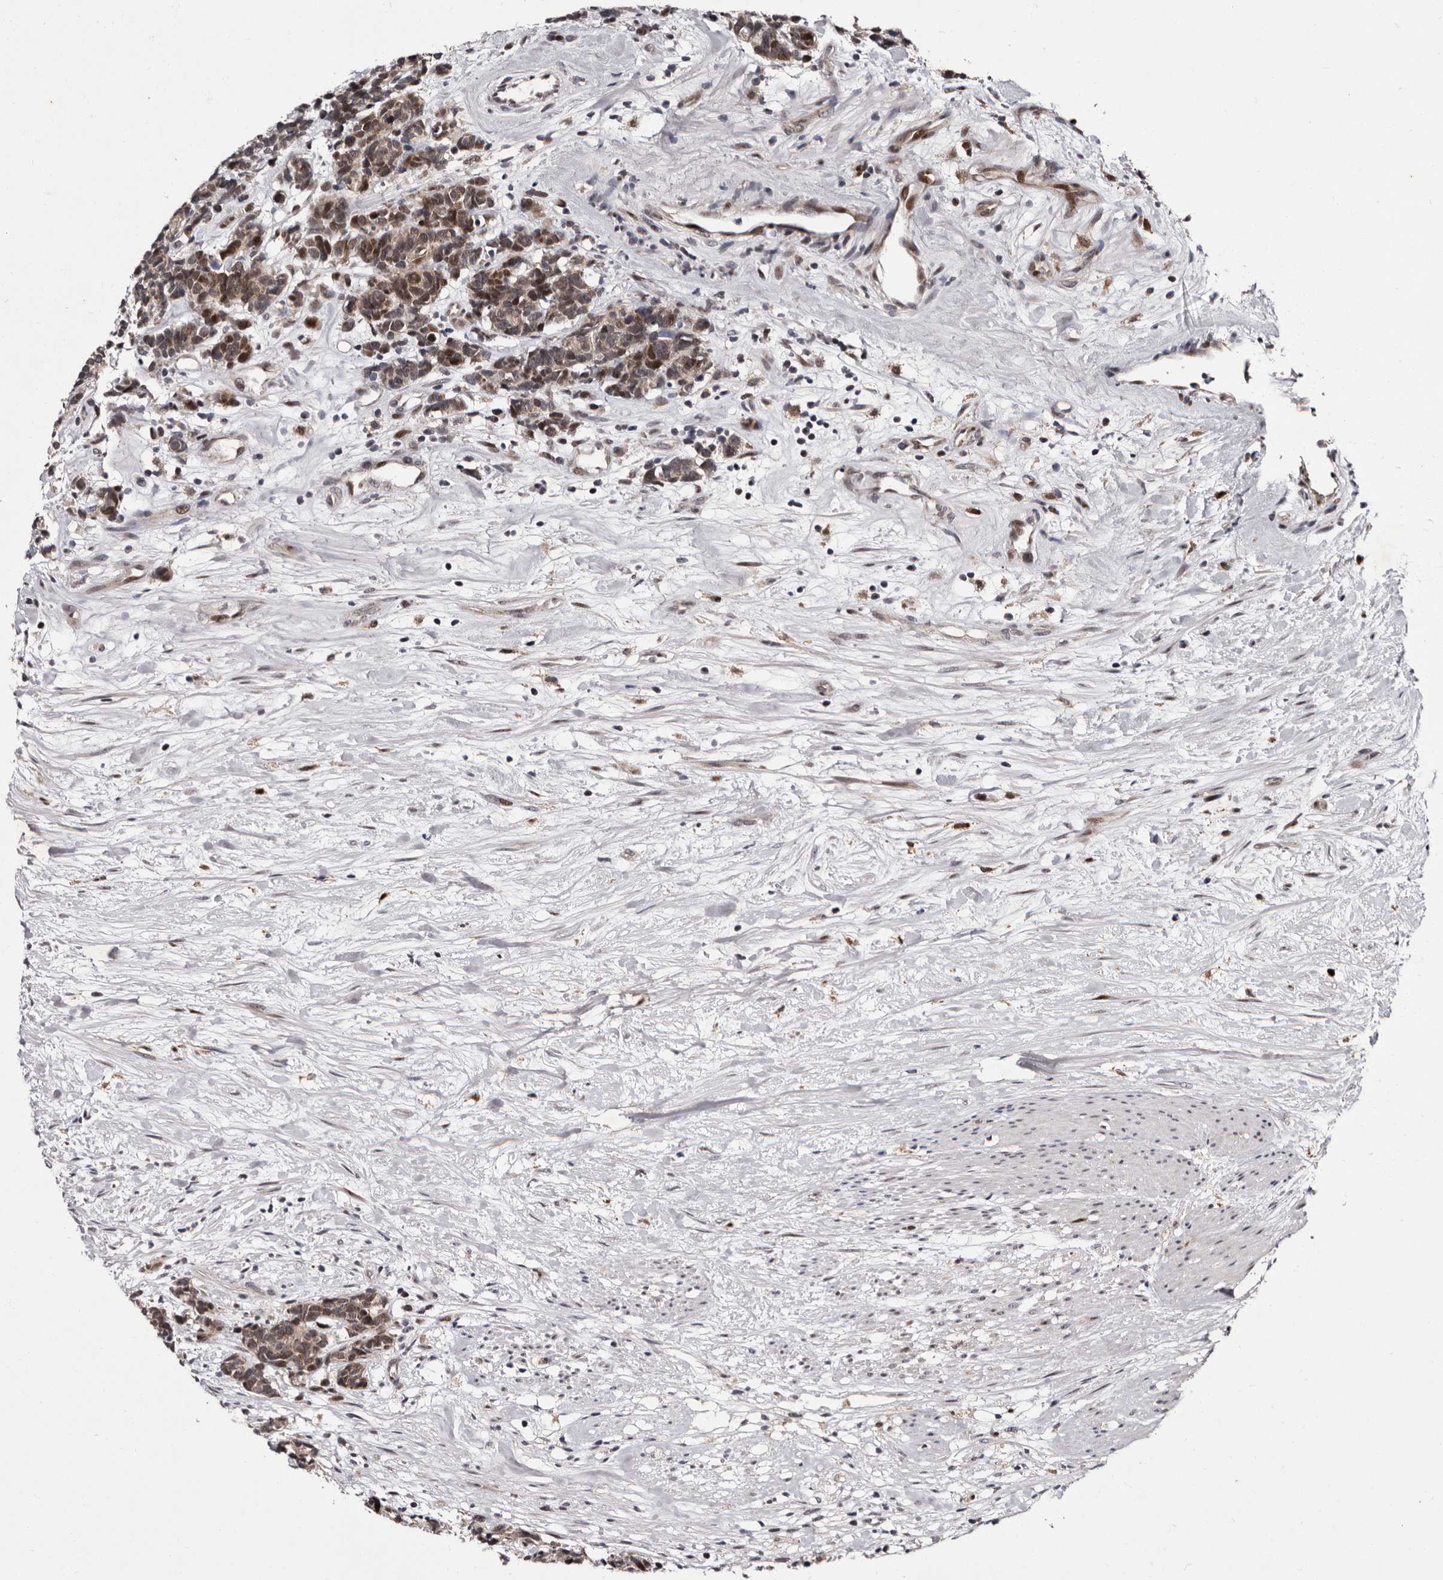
{"staining": {"intensity": "moderate", "quantity": ">75%", "location": "cytoplasmic/membranous,nuclear"}, "tissue": "carcinoid", "cell_type": "Tumor cells", "image_type": "cancer", "snomed": [{"axis": "morphology", "description": "Carcinoma, NOS"}, {"axis": "morphology", "description": "Carcinoid, malignant, NOS"}, {"axis": "topography", "description": "Urinary bladder"}], "caption": "Protein analysis of carcinoid tissue displays moderate cytoplasmic/membranous and nuclear staining in about >75% of tumor cells. (Stains: DAB in brown, nuclei in blue, Microscopy: brightfield microscopy at high magnification).", "gene": "TNKS", "patient": {"sex": "male", "age": 57}}